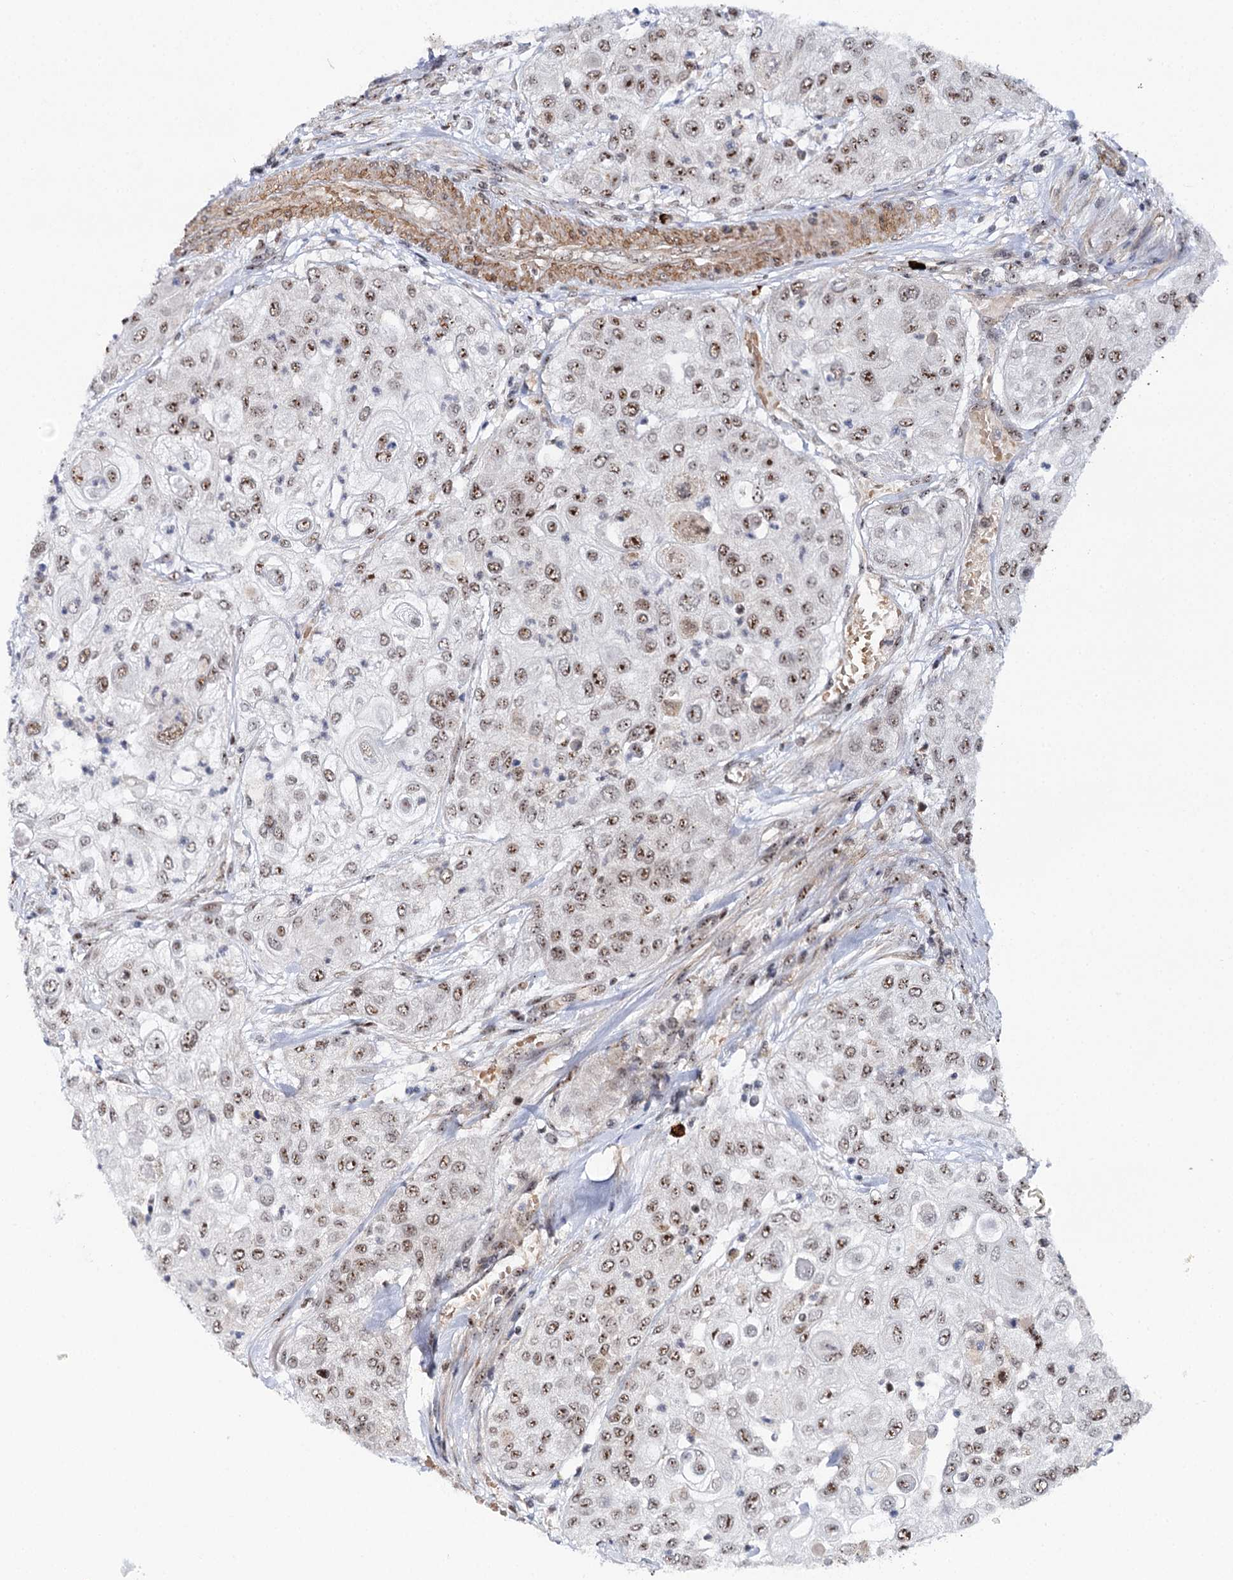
{"staining": {"intensity": "moderate", "quantity": ">75%", "location": "nuclear"}, "tissue": "urothelial cancer", "cell_type": "Tumor cells", "image_type": "cancer", "snomed": [{"axis": "morphology", "description": "Urothelial carcinoma, High grade"}, {"axis": "topography", "description": "Urinary bladder"}], "caption": "High-grade urothelial carcinoma stained with a protein marker demonstrates moderate staining in tumor cells.", "gene": "BUD13", "patient": {"sex": "female", "age": 79}}